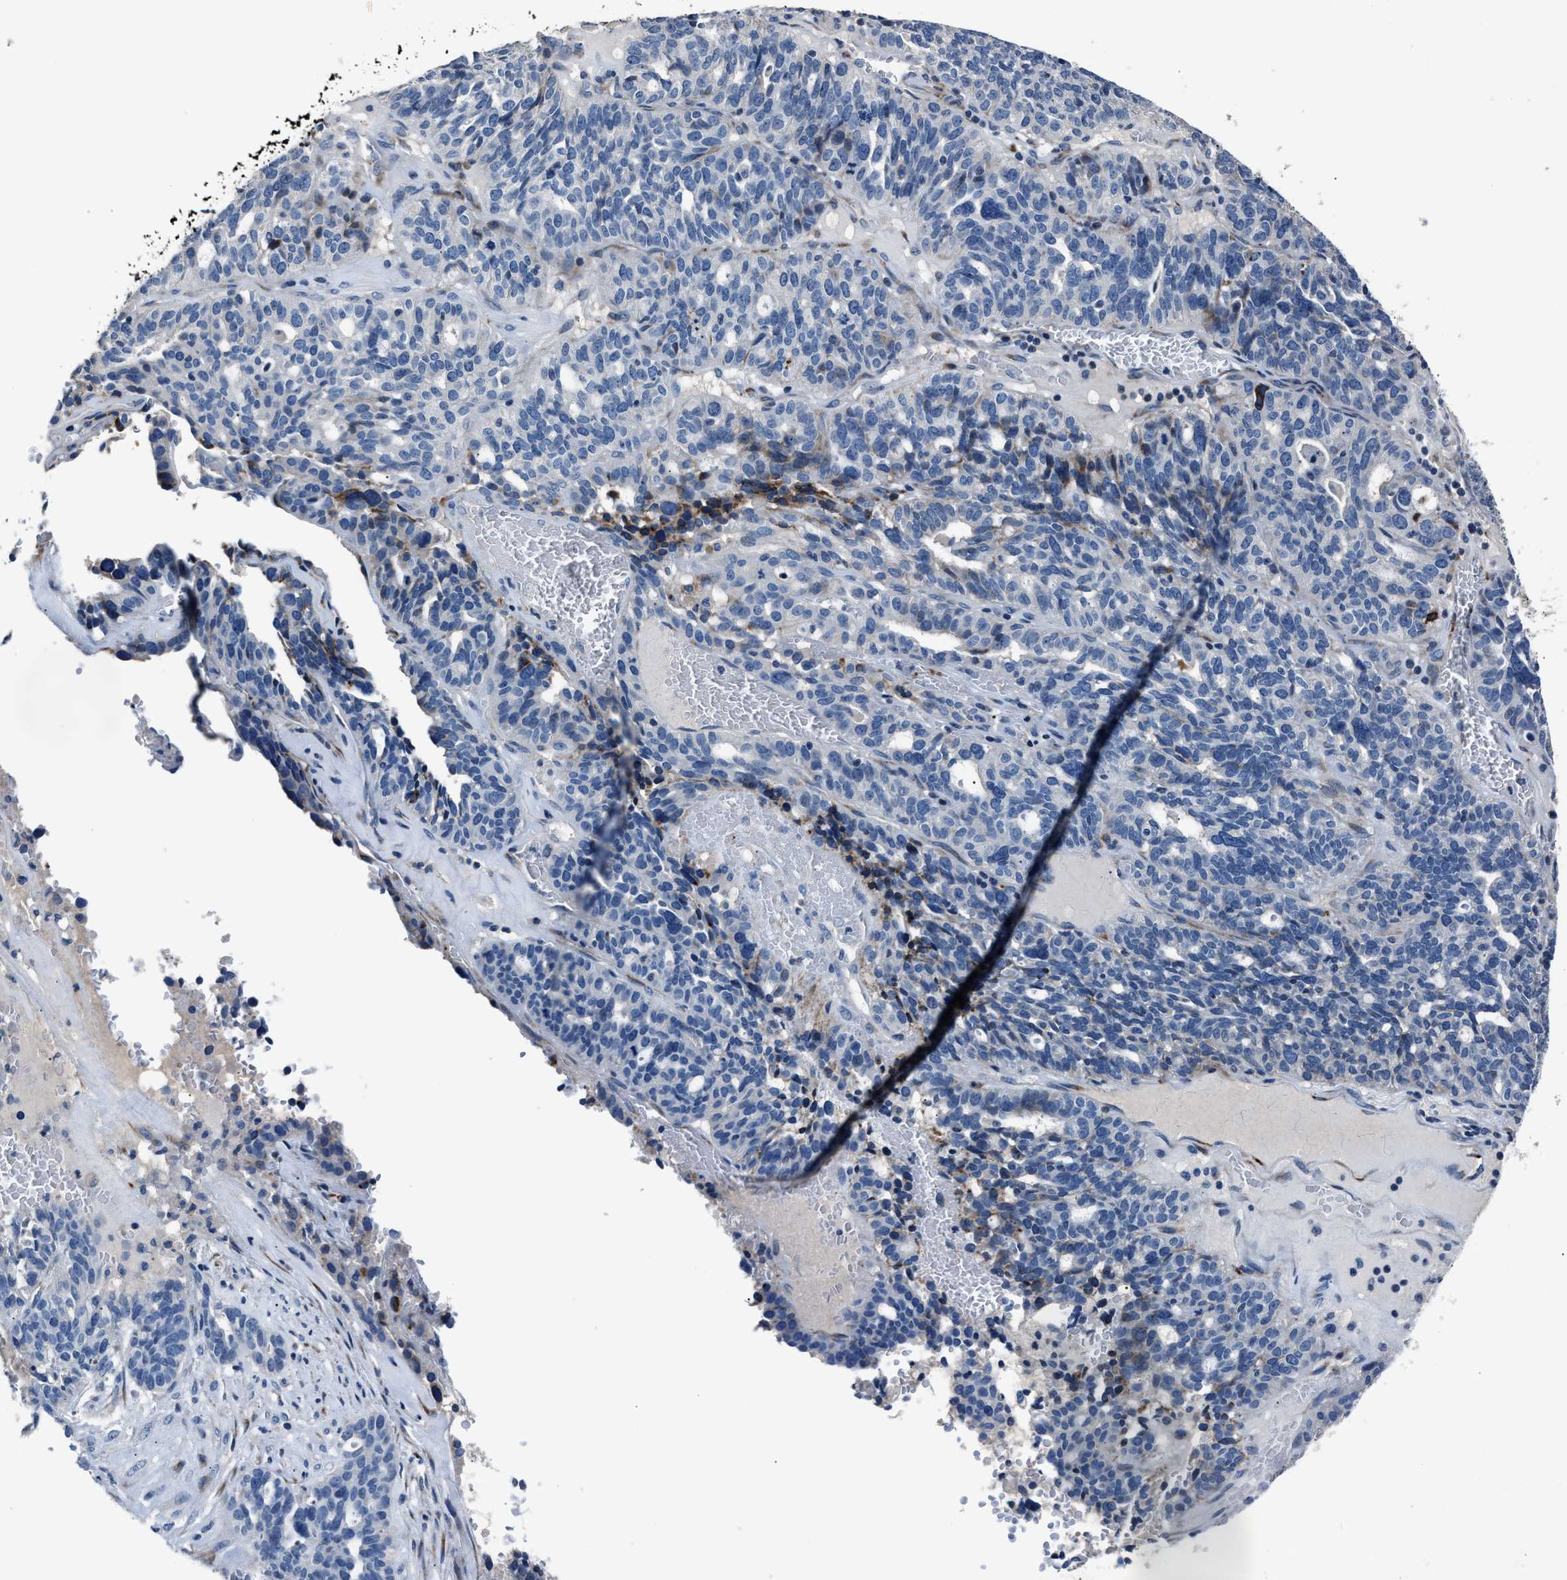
{"staining": {"intensity": "negative", "quantity": "none", "location": "none"}, "tissue": "ovarian cancer", "cell_type": "Tumor cells", "image_type": "cancer", "snomed": [{"axis": "morphology", "description": "Cystadenocarcinoma, serous, NOS"}, {"axis": "topography", "description": "Ovary"}], "caption": "This is an IHC image of ovarian cancer. There is no positivity in tumor cells.", "gene": "DNAJC24", "patient": {"sex": "female", "age": 59}}